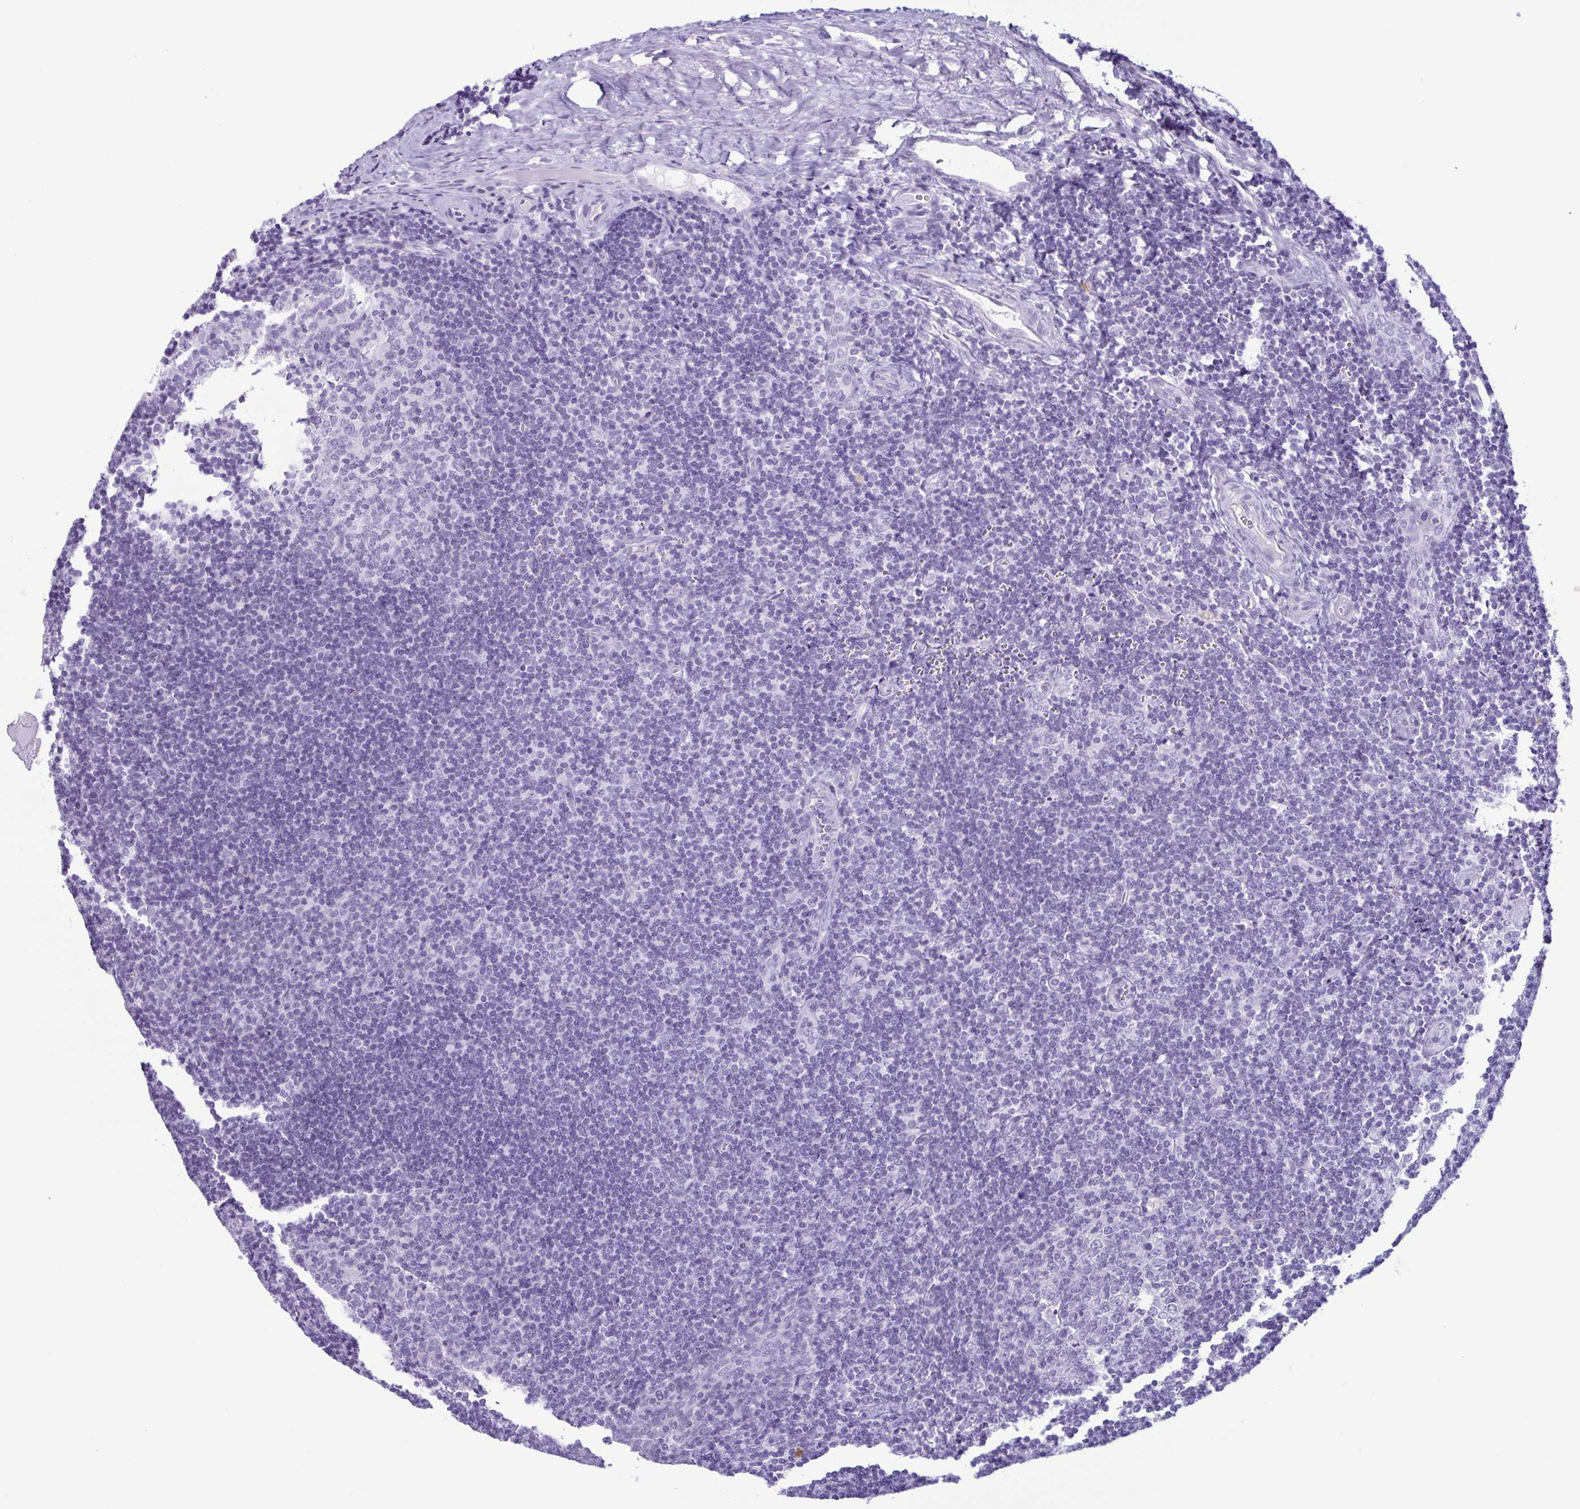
{"staining": {"intensity": "moderate", "quantity": "<25%", "location": "cytoplasmic/membranous"}, "tissue": "tonsil", "cell_type": "Germinal center cells", "image_type": "normal", "snomed": [{"axis": "morphology", "description": "Normal tissue, NOS"}, {"axis": "morphology", "description": "Inflammation, NOS"}, {"axis": "topography", "description": "Tonsil"}], "caption": "About <25% of germinal center cells in benign tonsil display moderate cytoplasmic/membranous protein staining as visualized by brown immunohistochemical staining.", "gene": "LTF", "patient": {"sex": "female", "age": 31}}